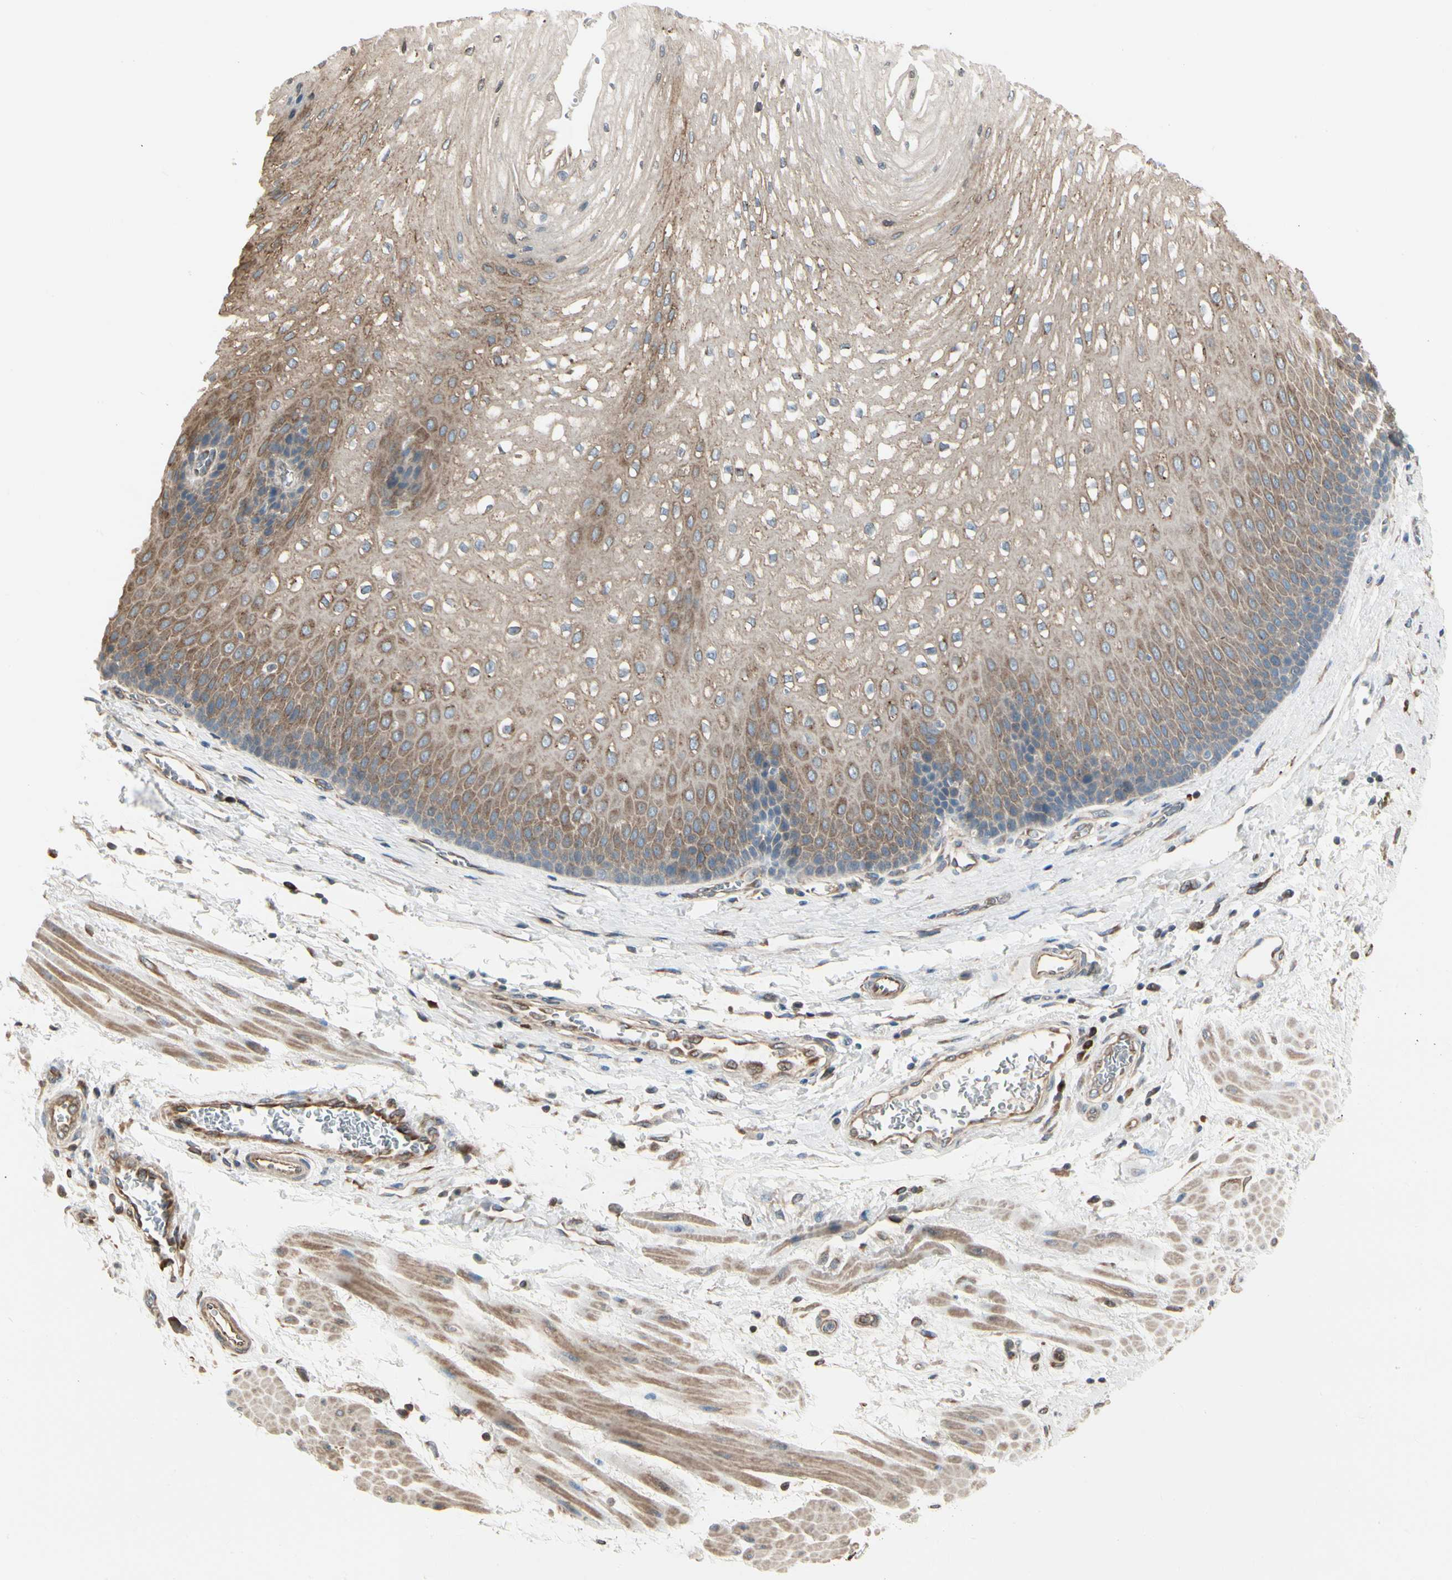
{"staining": {"intensity": "moderate", "quantity": ">75%", "location": "cytoplasmic/membranous"}, "tissue": "esophagus", "cell_type": "Squamous epithelial cells", "image_type": "normal", "snomed": [{"axis": "morphology", "description": "Normal tissue, NOS"}, {"axis": "topography", "description": "Esophagus"}], "caption": "Immunohistochemical staining of normal human esophagus displays >75% levels of moderate cytoplasmic/membranous protein staining in approximately >75% of squamous epithelial cells.", "gene": "NUCB2", "patient": {"sex": "male", "age": 48}}